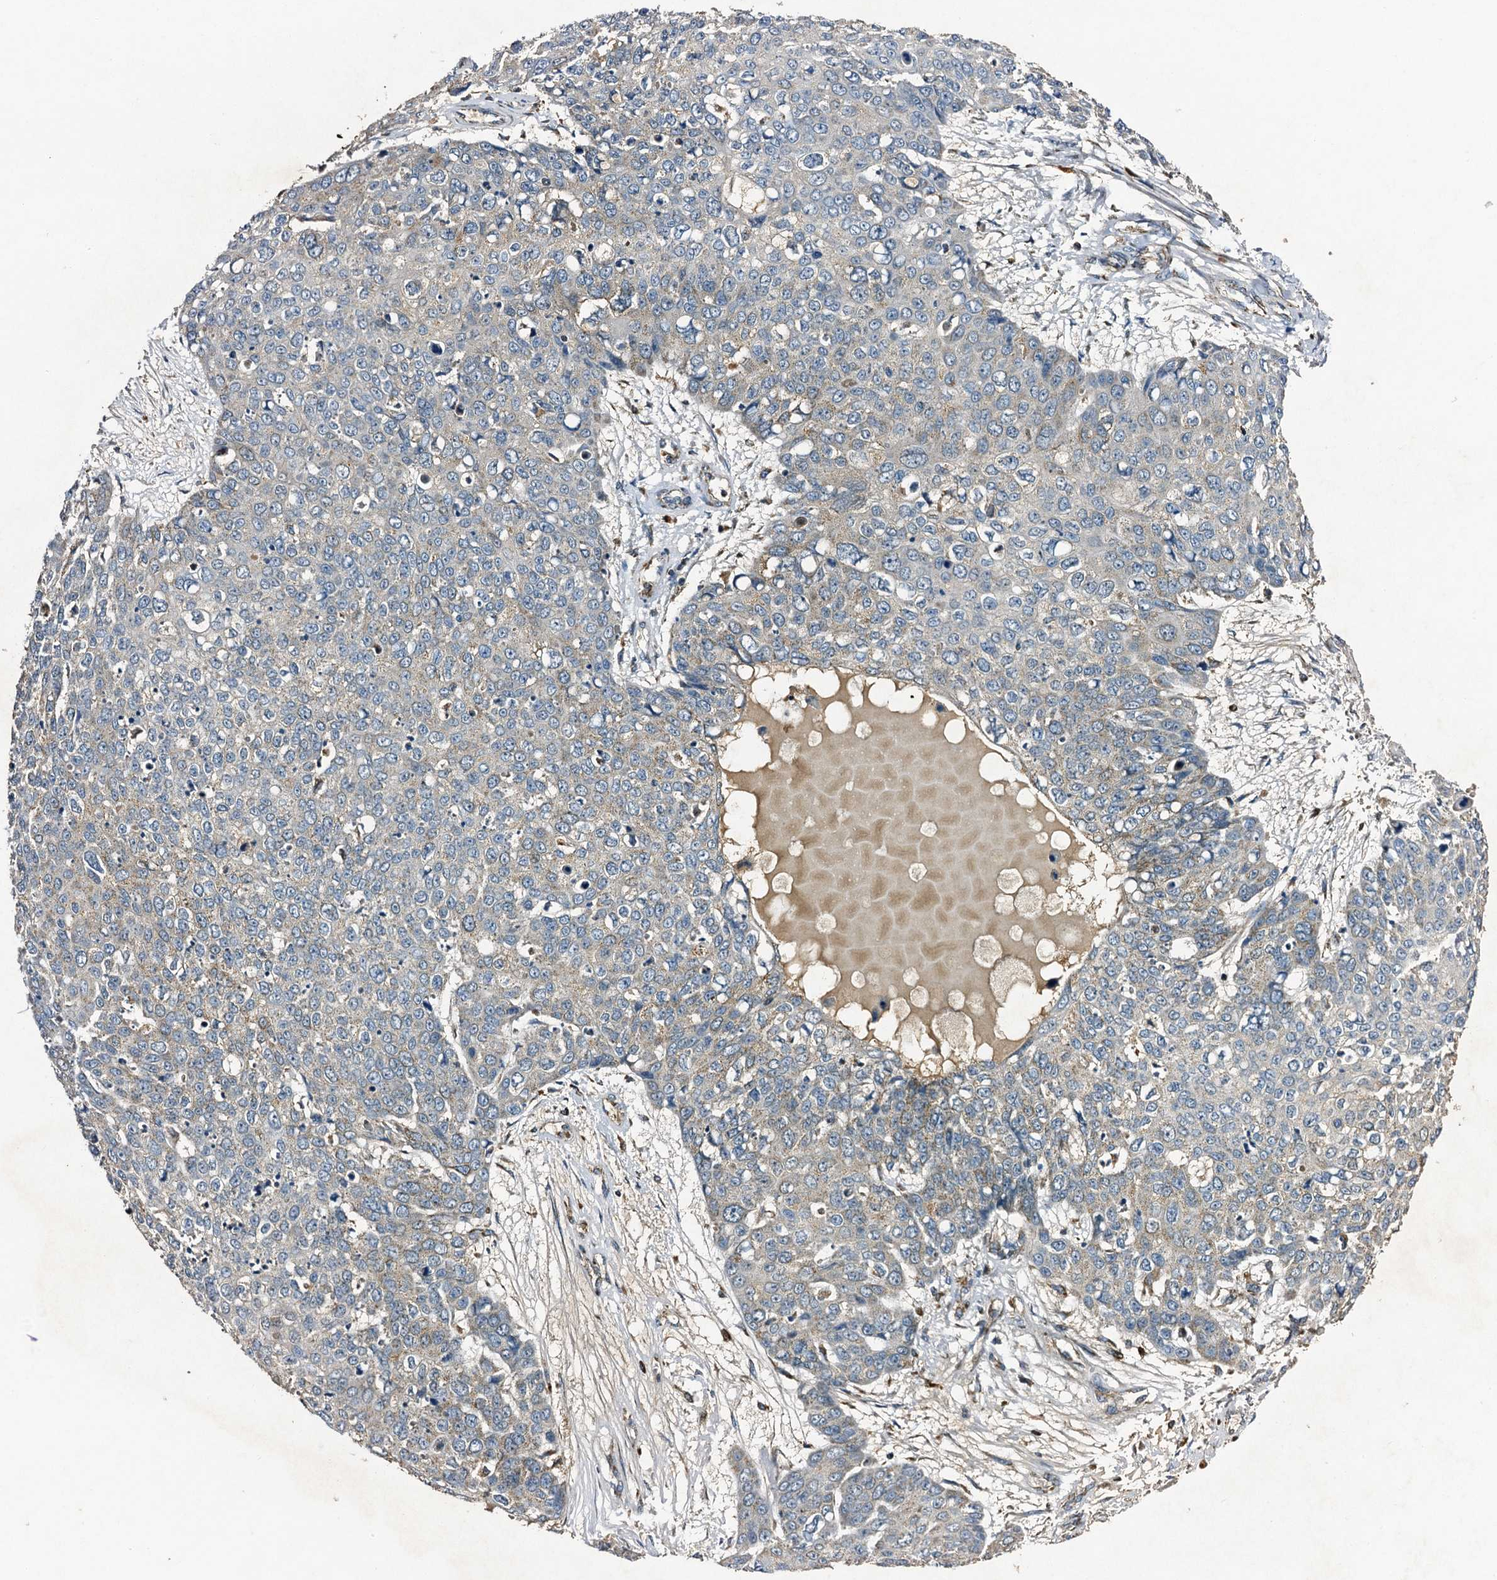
{"staining": {"intensity": "weak", "quantity": "<25%", "location": "cytoplasmic/membranous"}, "tissue": "skin cancer", "cell_type": "Tumor cells", "image_type": "cancer", "snomed": [{"axis": "morphology", "description": "Squamous cell carcinoma, NOS"}, {"axis": "topography", "description": "Skin"}], "caption": "Tumor cells show no significant expression in skin squamous cell carcinoma.", "gene": "NDUFA13", "patient": {"sex": "male", "age": 71}}